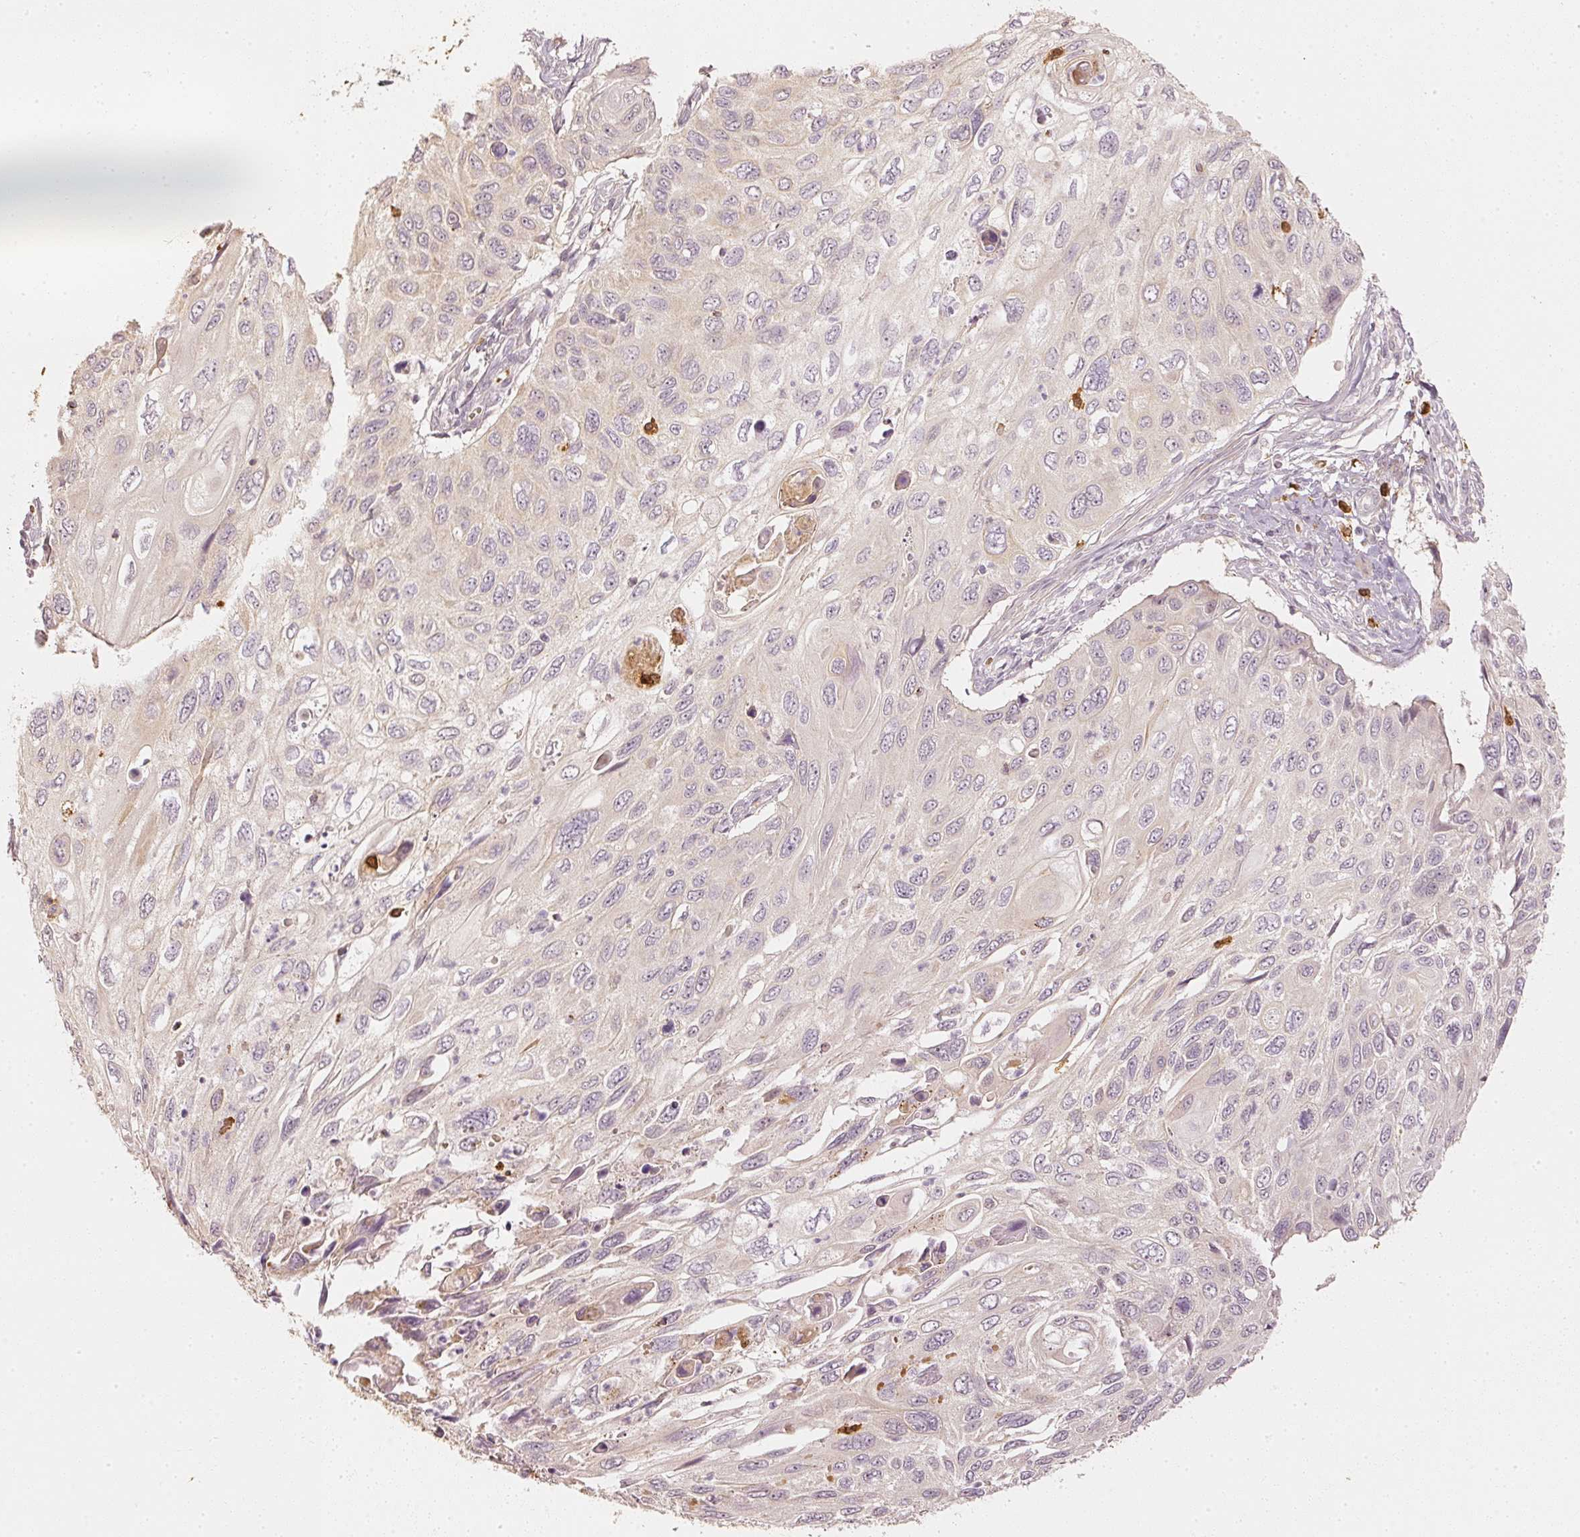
{"staining": {"intensity": "negative", "quantity": "none", "location": "none"}, "tissue": "cervical cancer", "cell_type": "Tumor cells", "image_type": "cancer", "snomed": [{"axis": "morphology", "description": "Squamous cell carcinoma, NOS"}, {"axis": "topography", "description": "Cervix"}], "caption": "DAB immunohistochemical staining of cervical cancer (squamous cell carcinoma) demonstrates no significant expression in tumor cells.", "gene": "GZMA", "patient": {"sex": "female", "age": 70}}